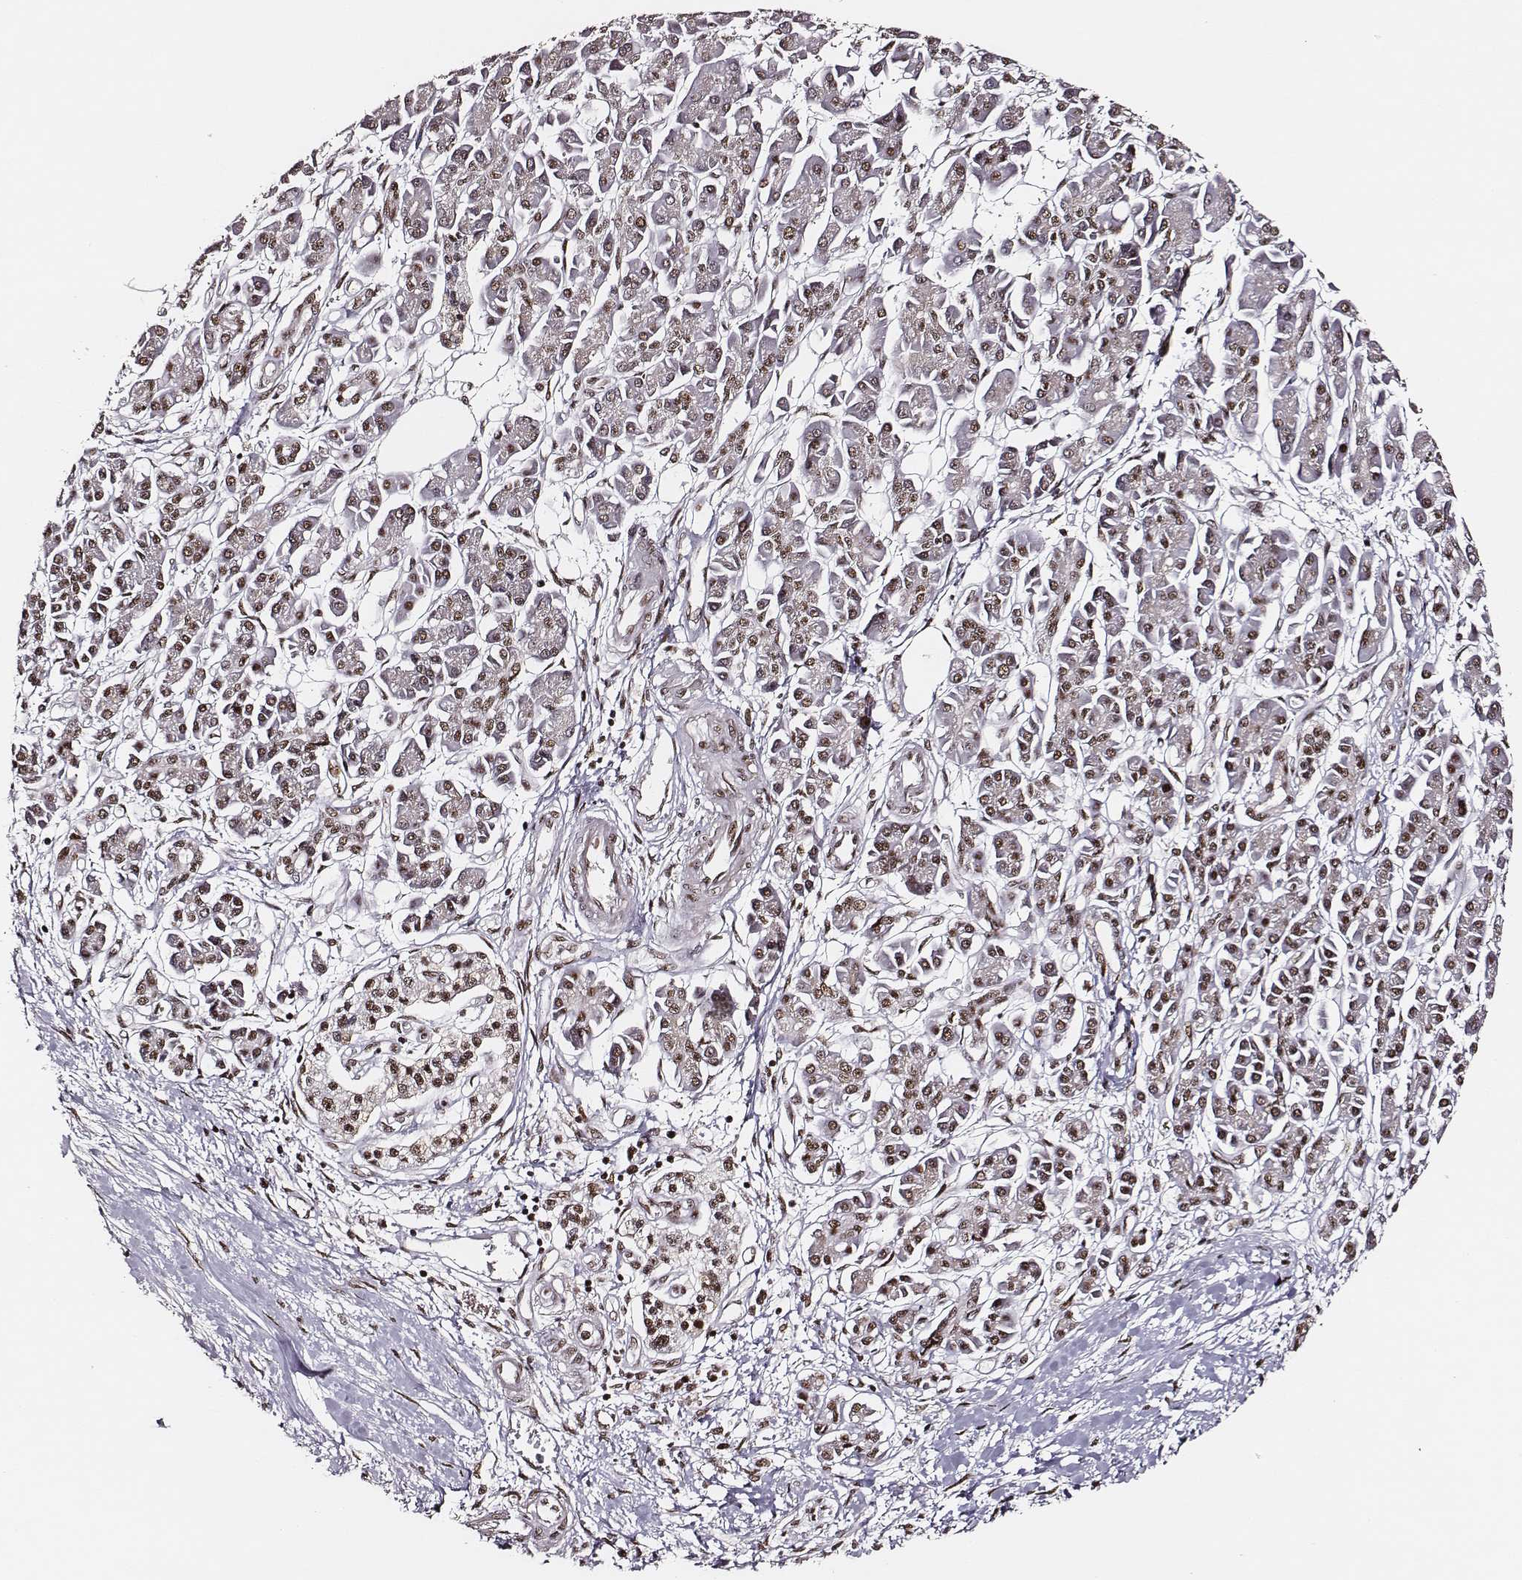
{"staining": {"intensity": "moderate", "quantity": ">75%", "location": "nuclear"}, "tissue": "pancreatic cancer", "cell_type": "Tumor cells", "image_type": "cancer", "snomed": [{"axis": "morphology", "description": "Adenocarcinoma, NOS"}, {"axis": "topography", "description": "Pancreas"}], "caption": "Human pancreatic cancer stained for a protein (brown) displays moderate nuclear positive positivity in about >75% of tumor cells.", "gene": "PPARA", "patient": {"sex": "female", "age": 77}}